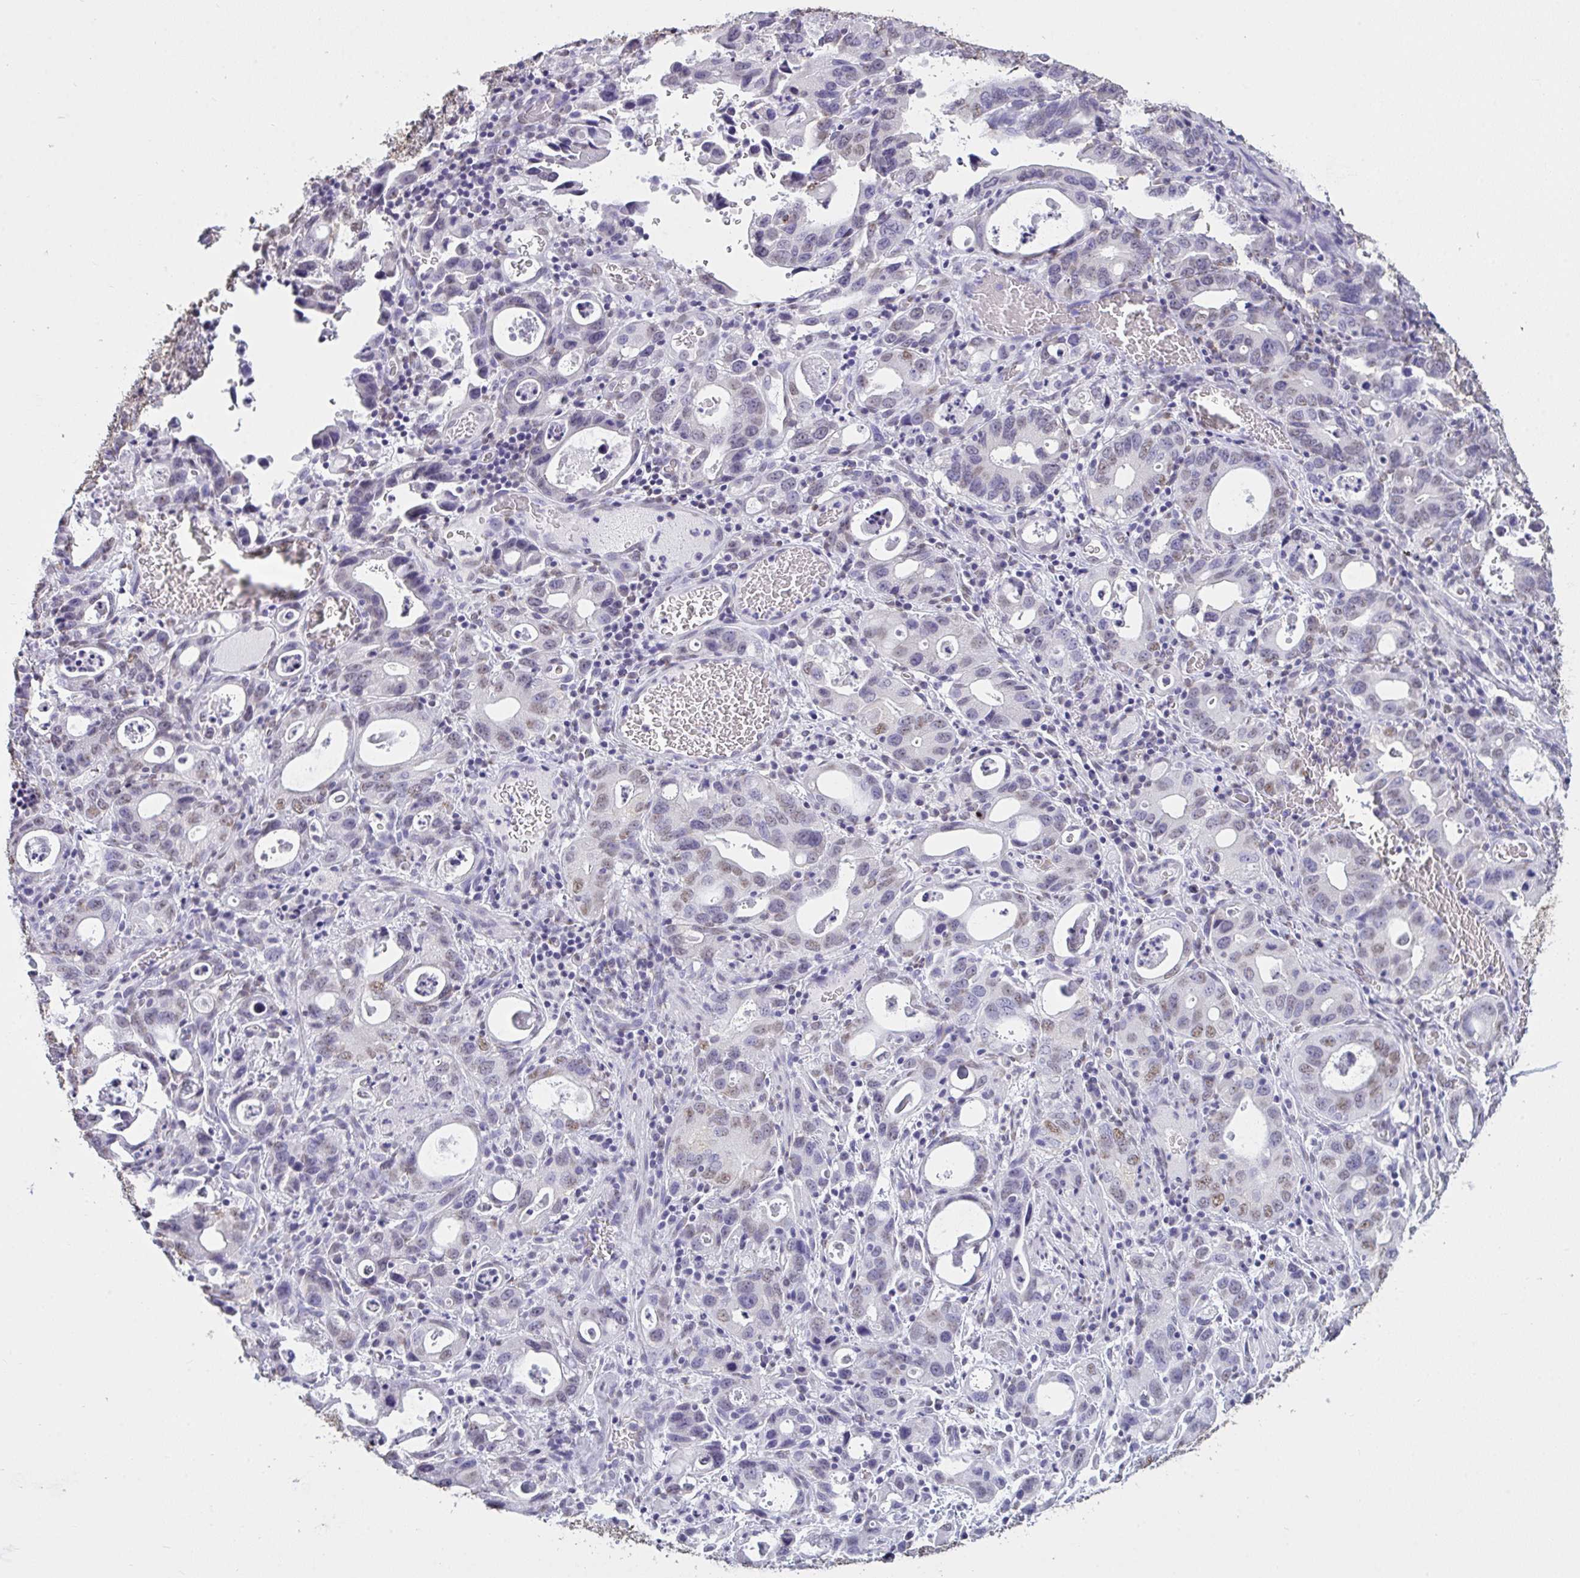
{"staining": {"intensity": "moderate", "quantity": "<25%", "location": "nuclear"}, "tissue": "stomach cancer", "cell_type": "Tumor cells", "image_type": "cancer", "snomed": [{"axis": "morphology", "description": "Adenocarcinoma, NOS"}, {"axis": "topography", "description": "Stomach, upper"}], "caption": "This is an image of IHC staining of stomach cancer, which shows moderate positivity in the nuclear of tumor cells.", "gene": "SEMA6B", "patient": {"sex": "male", "age": 74}}